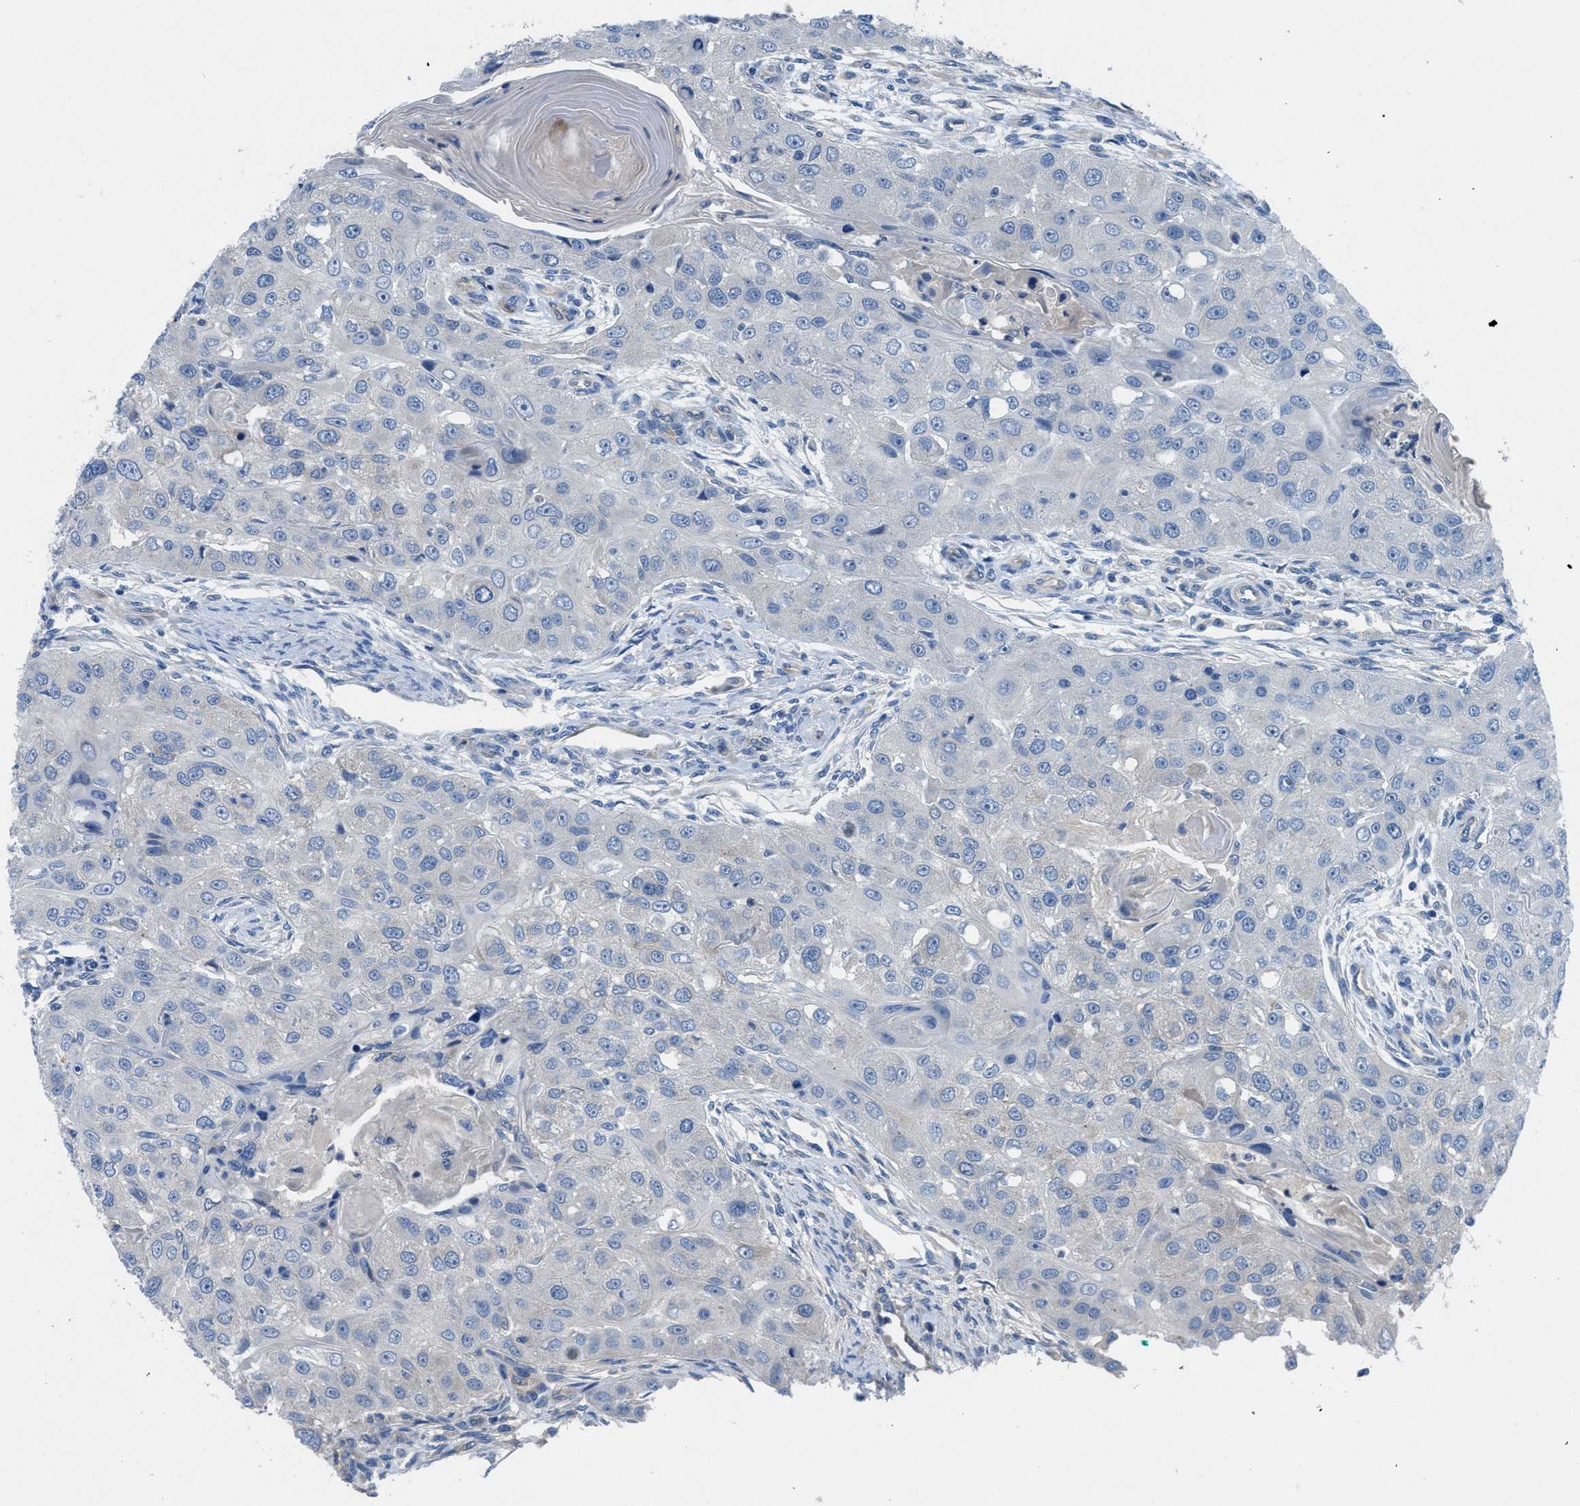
{"staining": {"intensity": "negative", "quantity": "none", "location": "none"}, "tissue": "head and neck cancer", "cell_type": "Tumor cells", "image_type": "cancer", "snomed": [{"axis": "morphology", "description": "Normal tissue, NOS"}, {"axis": "morphology", "description": "Squamous cell carcinoma, NOS"}, {"axis": "topography", "description": "Skeletal muscle"}, {"axis": "topography", "description": "Head-Neck"}], "caption": "High magnification brightfield microscopy of head and neck cancer stained with DAB (3,3'-diaminobenzidine) (brown) and counterstained with hematoxylin (blue): tumor cells show no significant staining. (Brightfield microscopy of DAB (3,3'-diaminobenzidine) immunohistochemistry (IHC) at high magnification).", "gene": "PGR", "patient": {"sex": "male", "age": 51}}